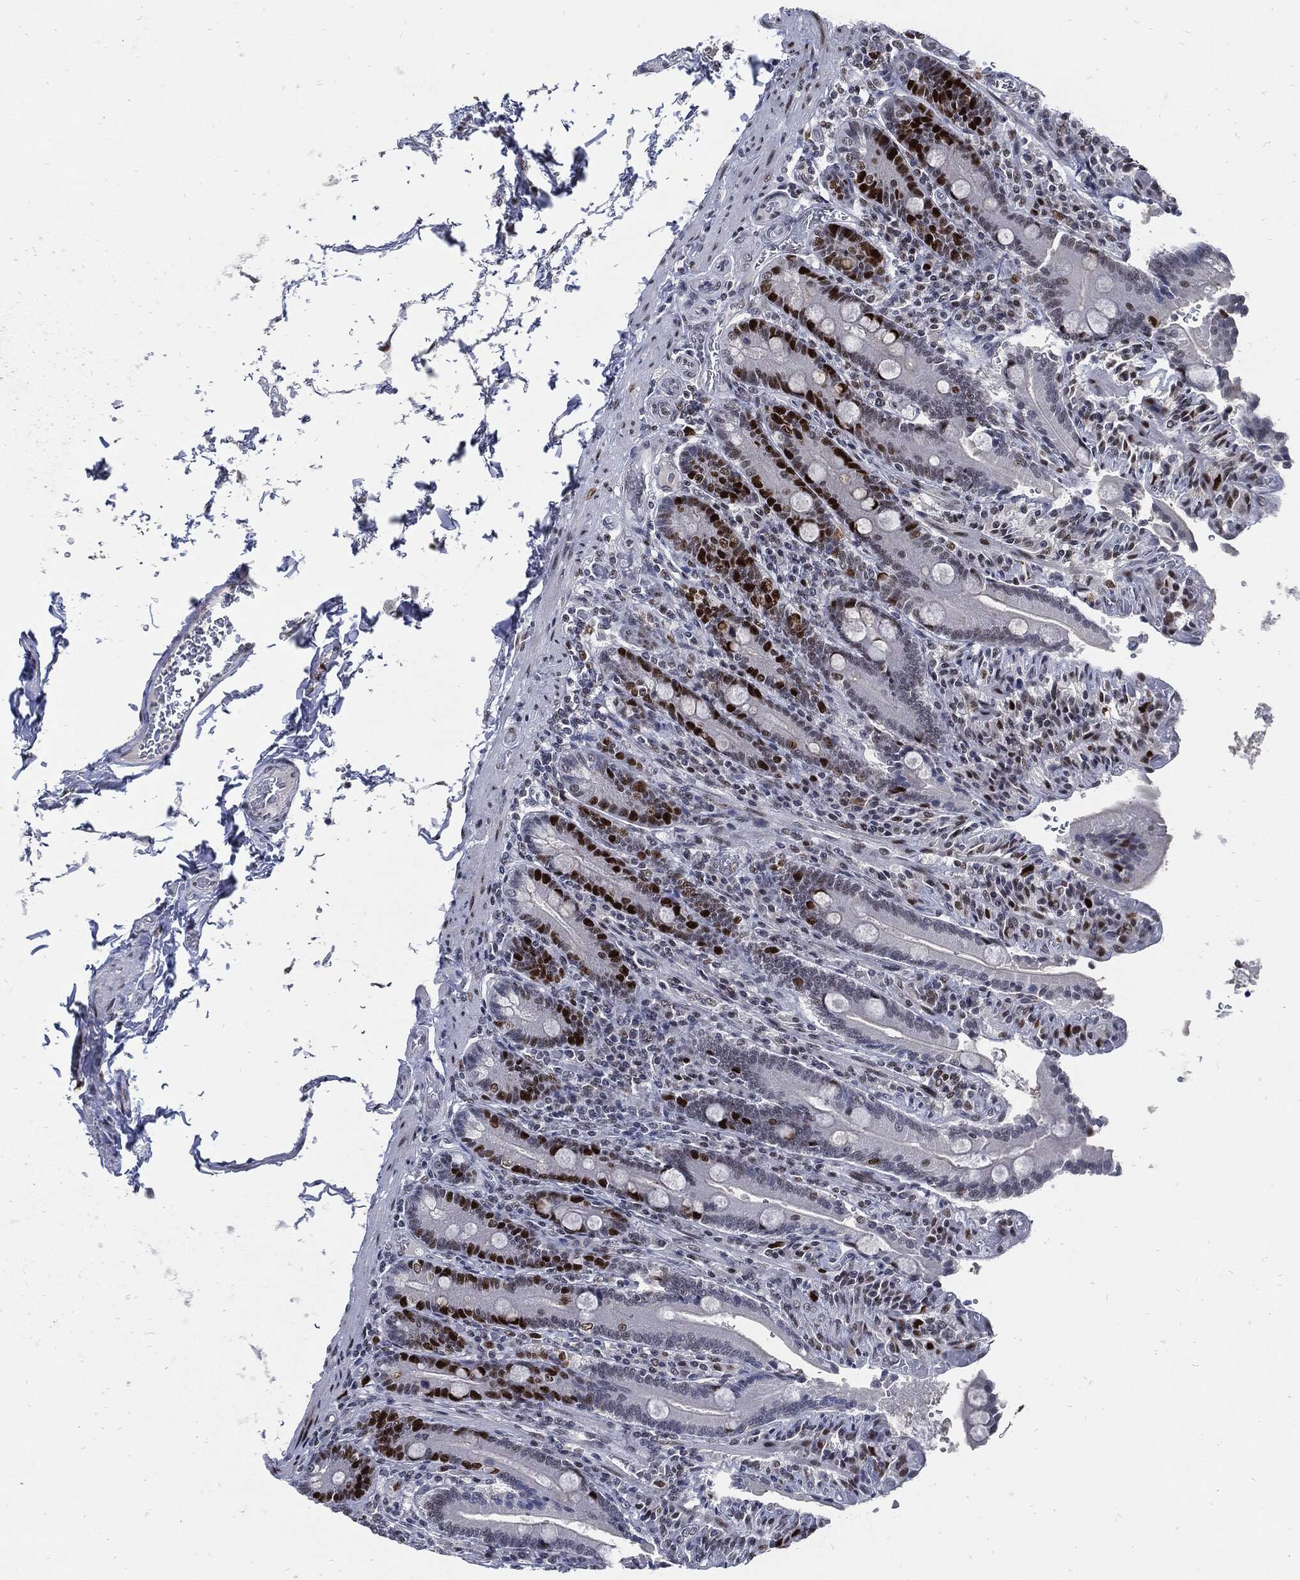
{"staining": {"intensity": "strong", "quantity": "<25%", "location": "nuclear"}, "tissue": "duodenum", "cell_type": "Glandular cells", "image_type": "normal", "snomed": [{"axis": "morphology", "description": "Normal tissue, NOS"}, {"axis": "topography", "description": "Duodenum"}], "caption": "Protein analysis of unremarkable duodenum displays strong nuclear positivity in about <25% of glandular cells.", "gene": "NBN", "patient": {"sex": "female", "age": 62}}